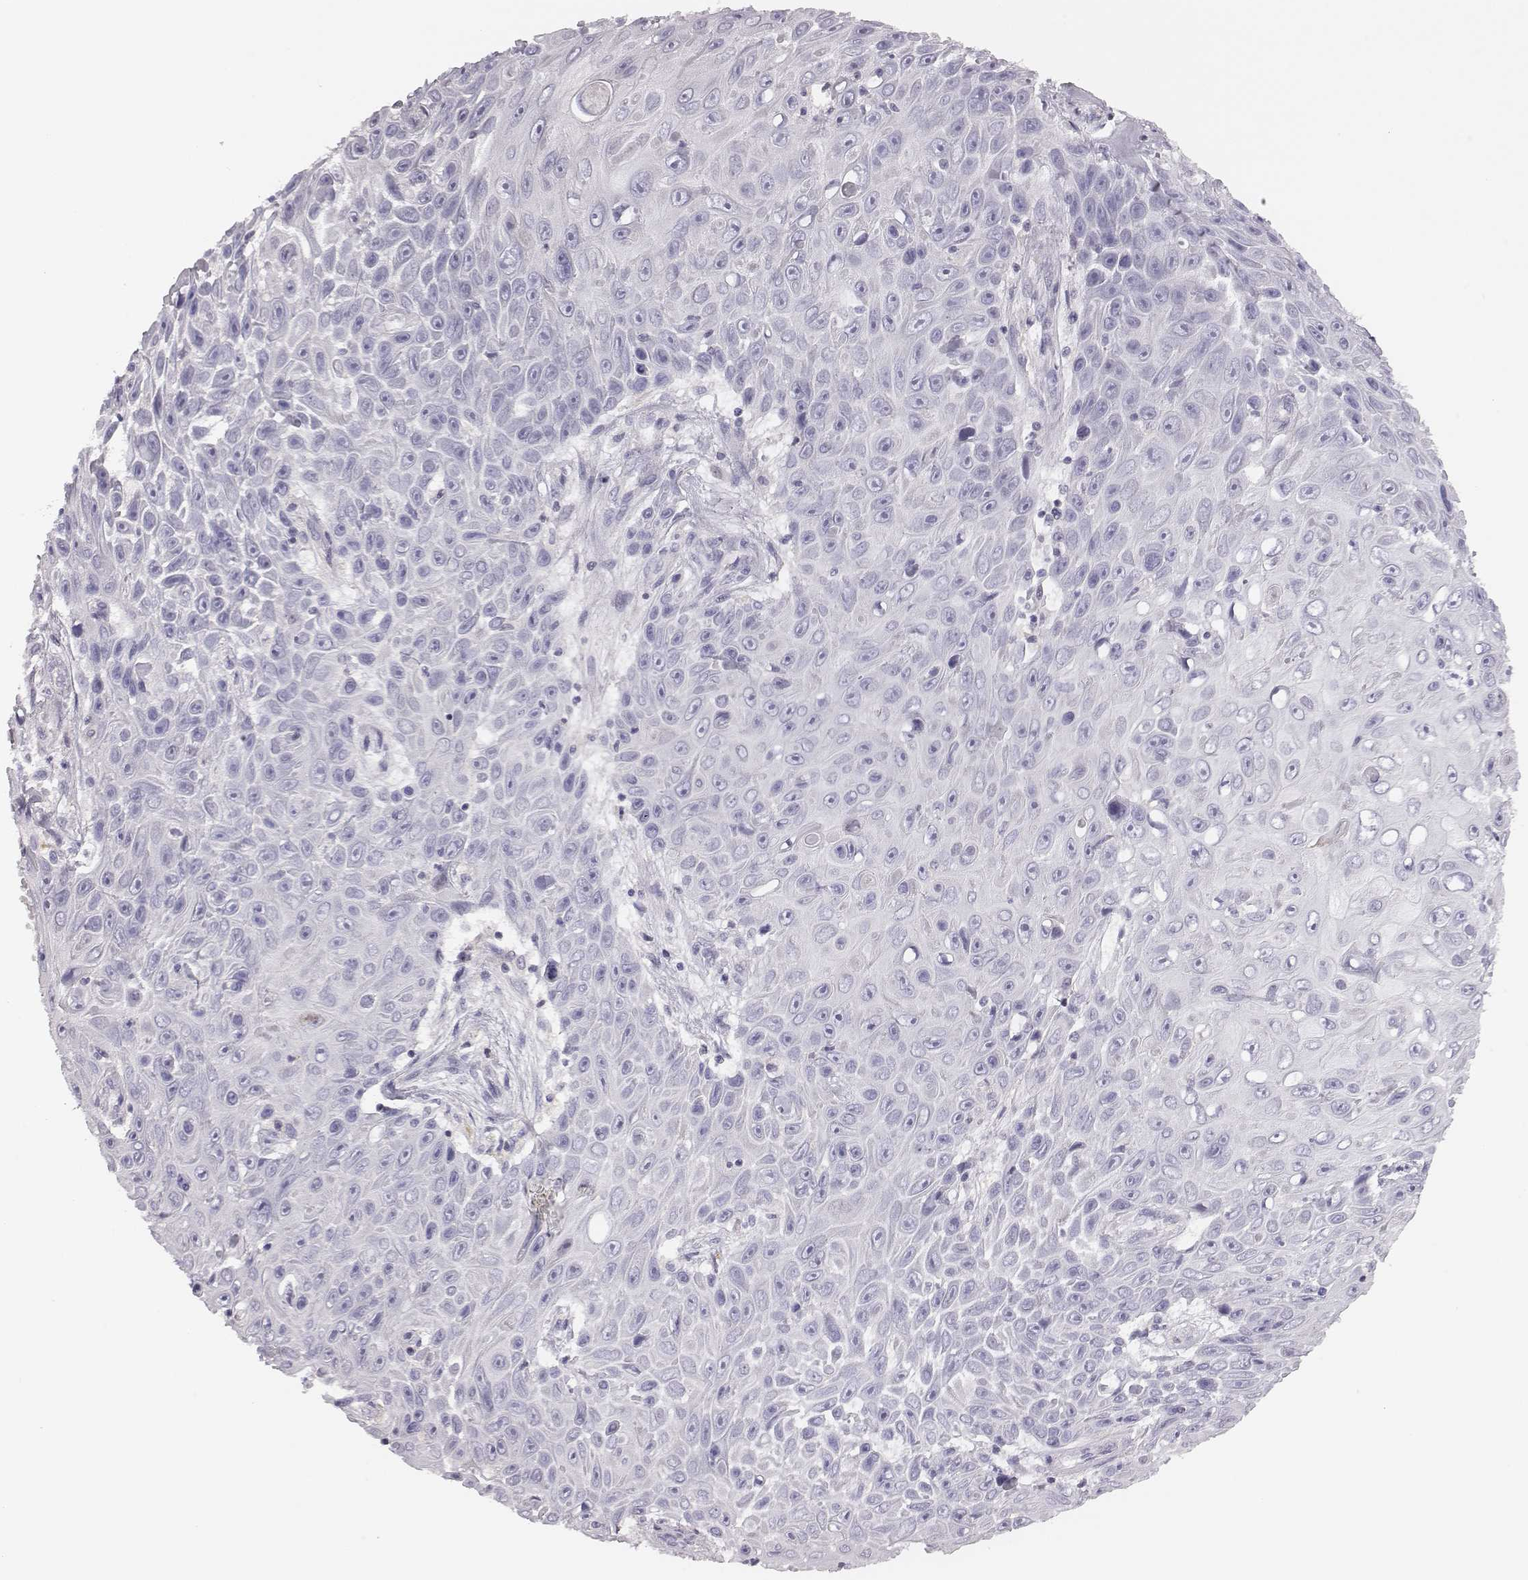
{"staining": {"intensity": "negative", "quantity": "none", "location": "none"}, "tissue": "skin cancer", "cell_type": "Tumor cells", "image_type": "cancer", "snomed": [{"axis": "morphology", "description": "Squamous cell carcinoma, NOS"}, {"axis": "topography", "description": "Skin"}], "caption": "This is a histopathology image of immunohistochemistry (IHC) staining of squamous cell carcinoma (skin), which shows no expression in tumor cells. Brightfield microscopy of immunohistochemistry (IHC) stained with DAB (3,3'-diaminobenzidine) (brown) and hematoxylin (blue), captured at high magnification.", "gene": "ADAM7", "patient": {"sex": "male", "age": 82}}